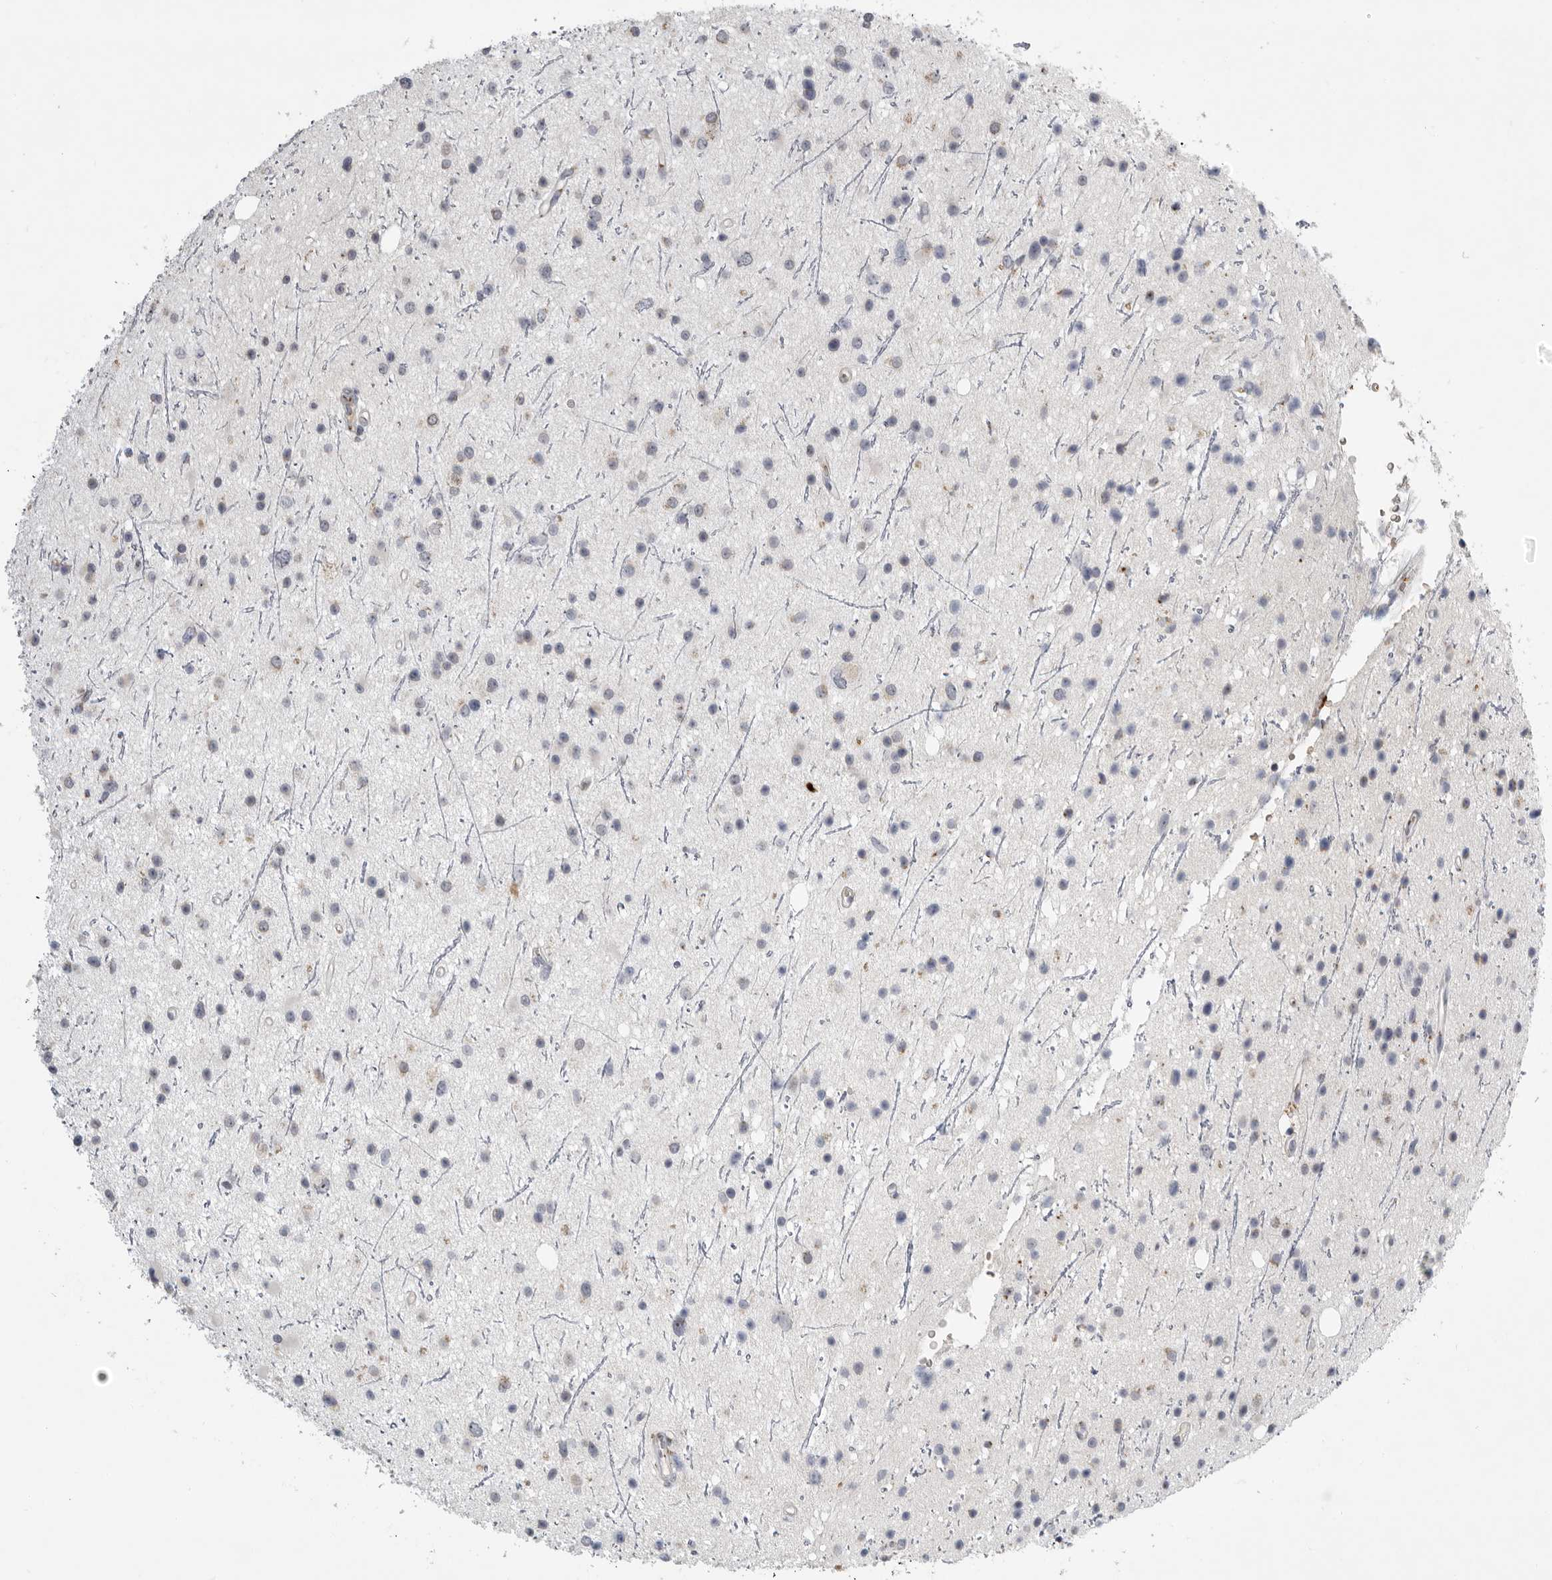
{"staining": {"intensity": "negative", "quantity": "none", "location": "none"}, "tissue": "glioma", "cell_type": "Tumor cells", "image_type": "cancer", "snomed": [{"axis": "morphology", "description": "Glioma, malignant, Low grade"}, {"axis": "topography", "description": "Cerebral cortex"}], "caption": "Immunohistochemistry photomicrograph of glioma stained for a protein (brown), which displays no expression in tumor cells.", "gene": "PCMTD1", "patient": {"sex": "female", "age": 39}}